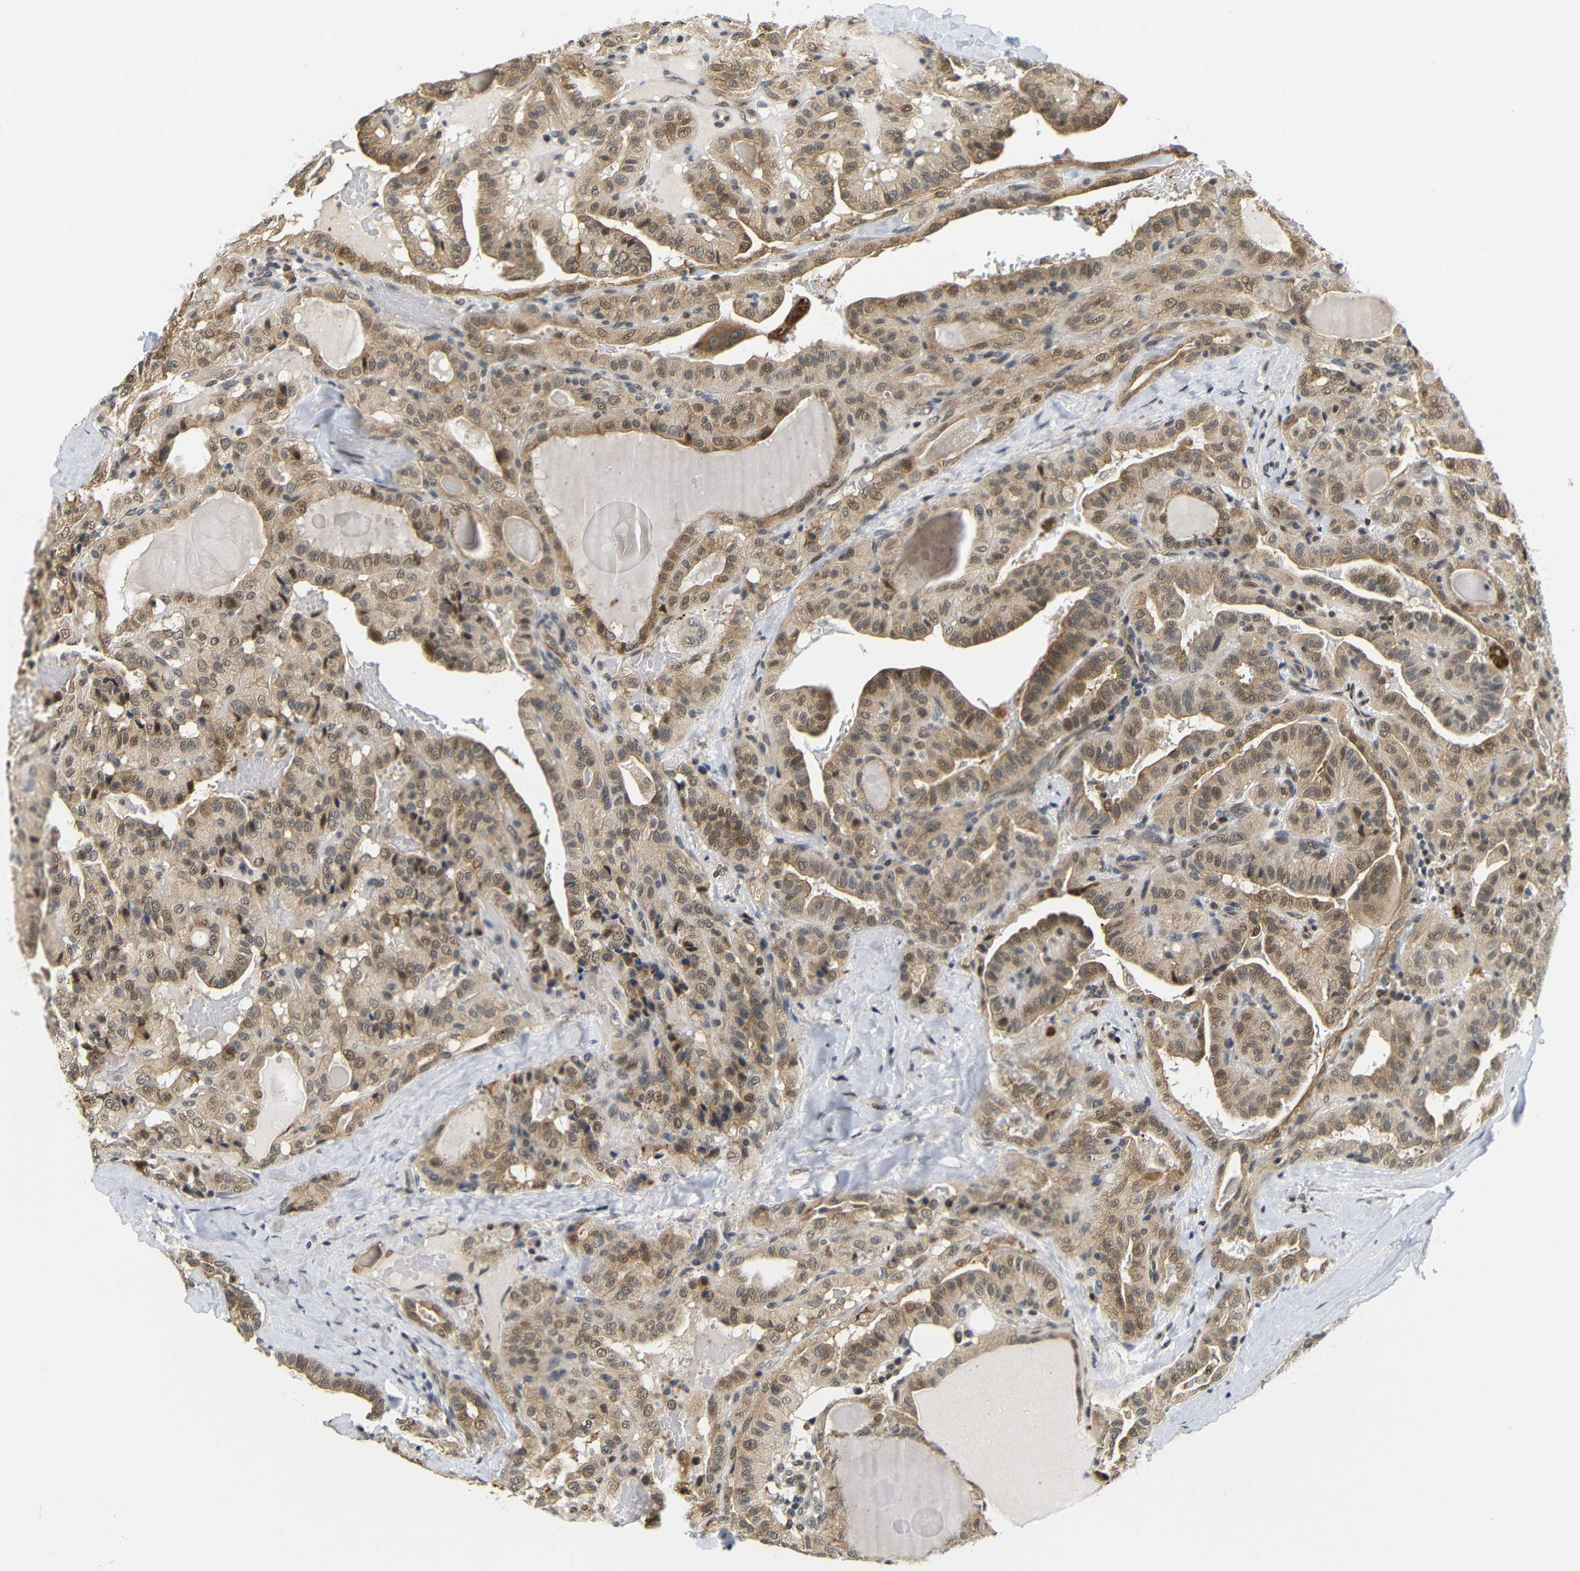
{"staining": {"intensity": "moderate", "quantity": ">75%", "location": "cytoplasmic/membranous,nuclear"}, "tissue": "thyroid cancer", "cell_type": "Tumor cells", "image_type": "cancer", "snomed": [{"axis": "morphology", "description": "Papillary adenocarcinoma, NOS"}, {"axis": "topography", "description": "Thyroid gland"}], "caption": "Moderate cytoplasmic/membranous and nuclear protein expression is identified in about >75% of tumor cells in papillary adenocarcinoma (thyroid).", "gene": "GJA5", "patient": {"sex": "male", "age": 77}}